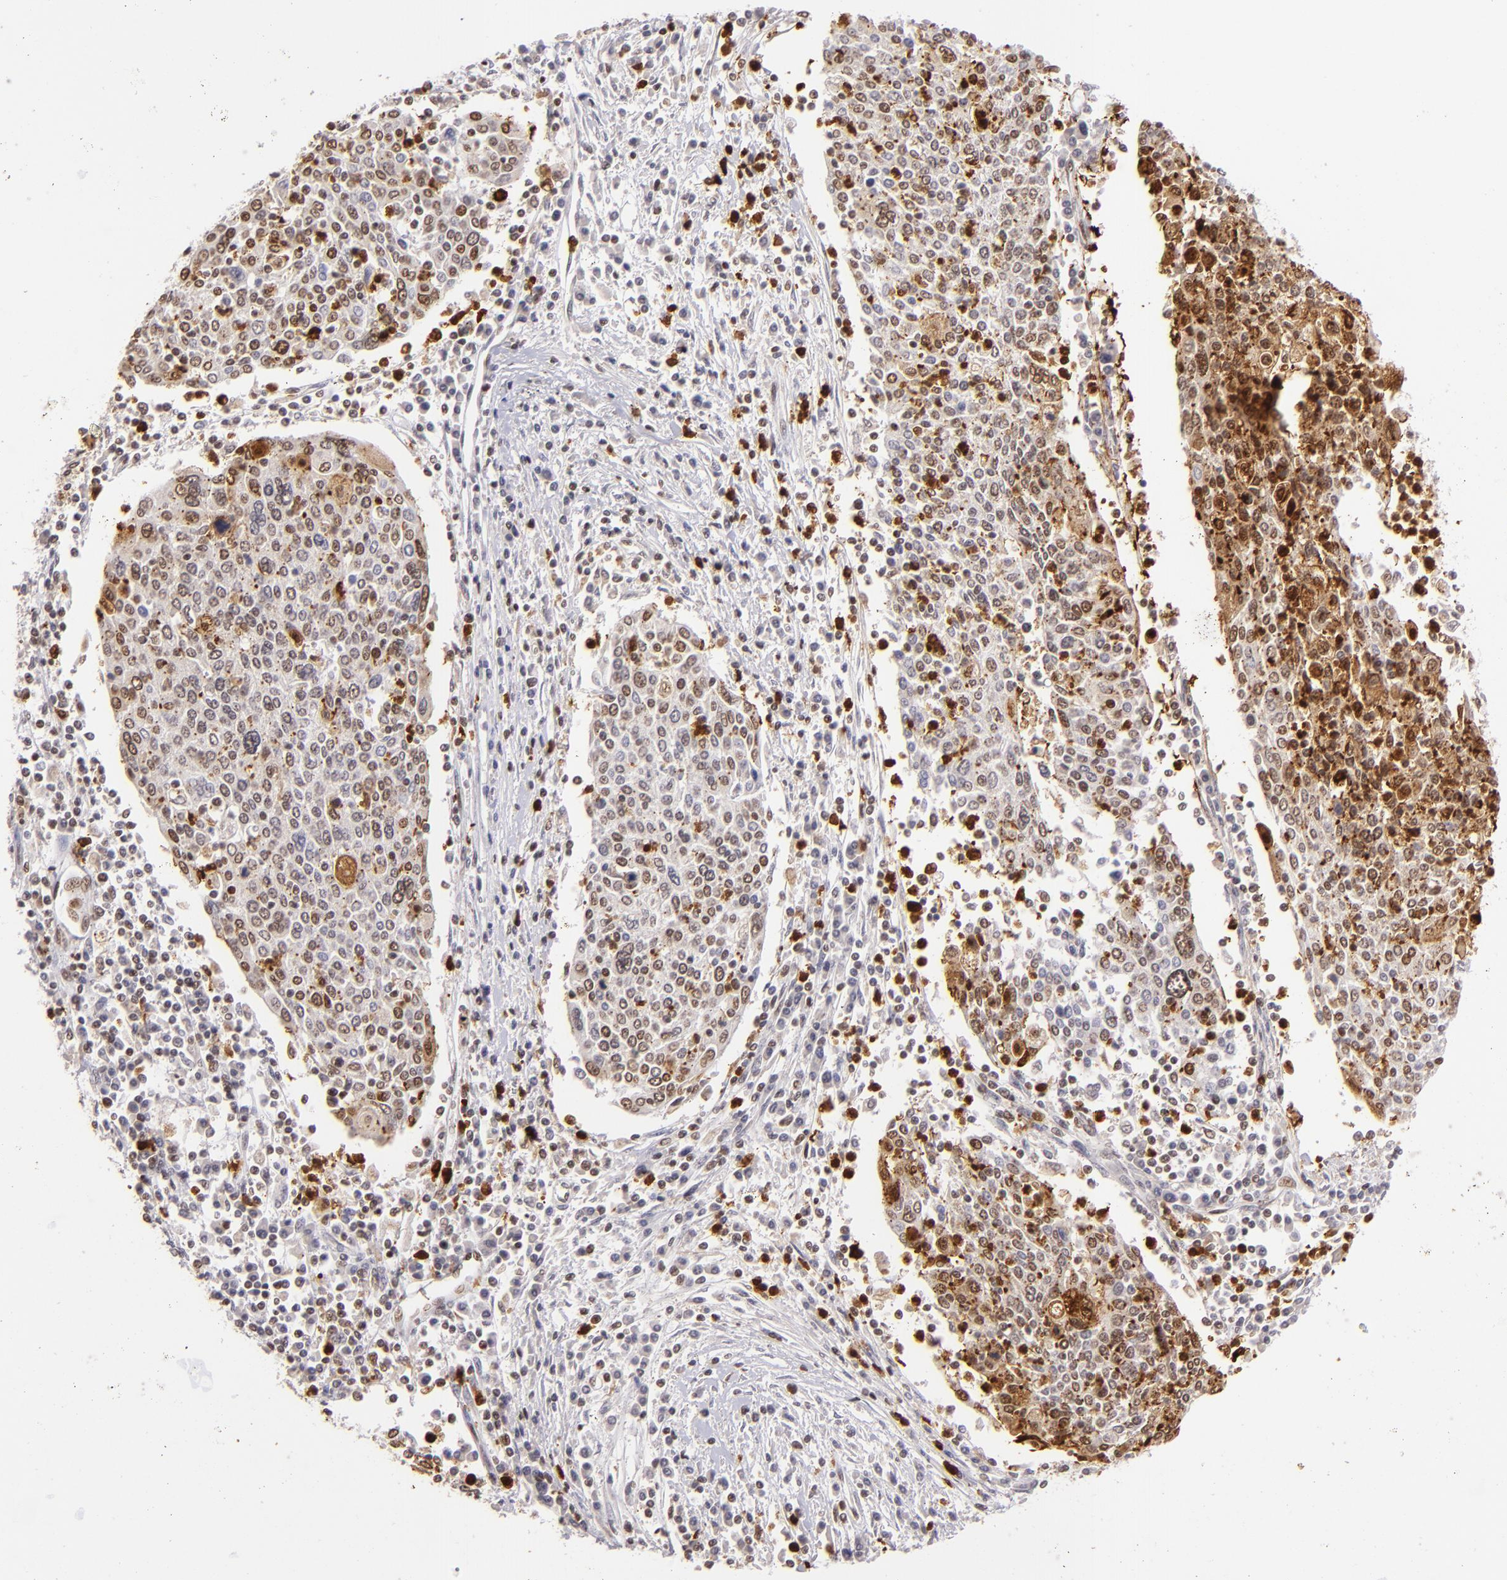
{"staining": {"intensity": "moderate", "quantity": "25%-75%", "location": "nuclear"}, "tissue": "cervical cancer", "cell_type": "Tumor cells", "image_type": "cancer", "snomed": [{"axis": "morphology", "description": "Squamous cell carcinoma, NOS"}, {"axis": "topography", "description": "Cervix"}], "caption": "Cervical cancer stained with a brown dye displays moderate nuclear positive staining in approximately 25%-75% of tumor cells.", "gene": "RXRG", "patient": {"sex": "female", "age": 40}}